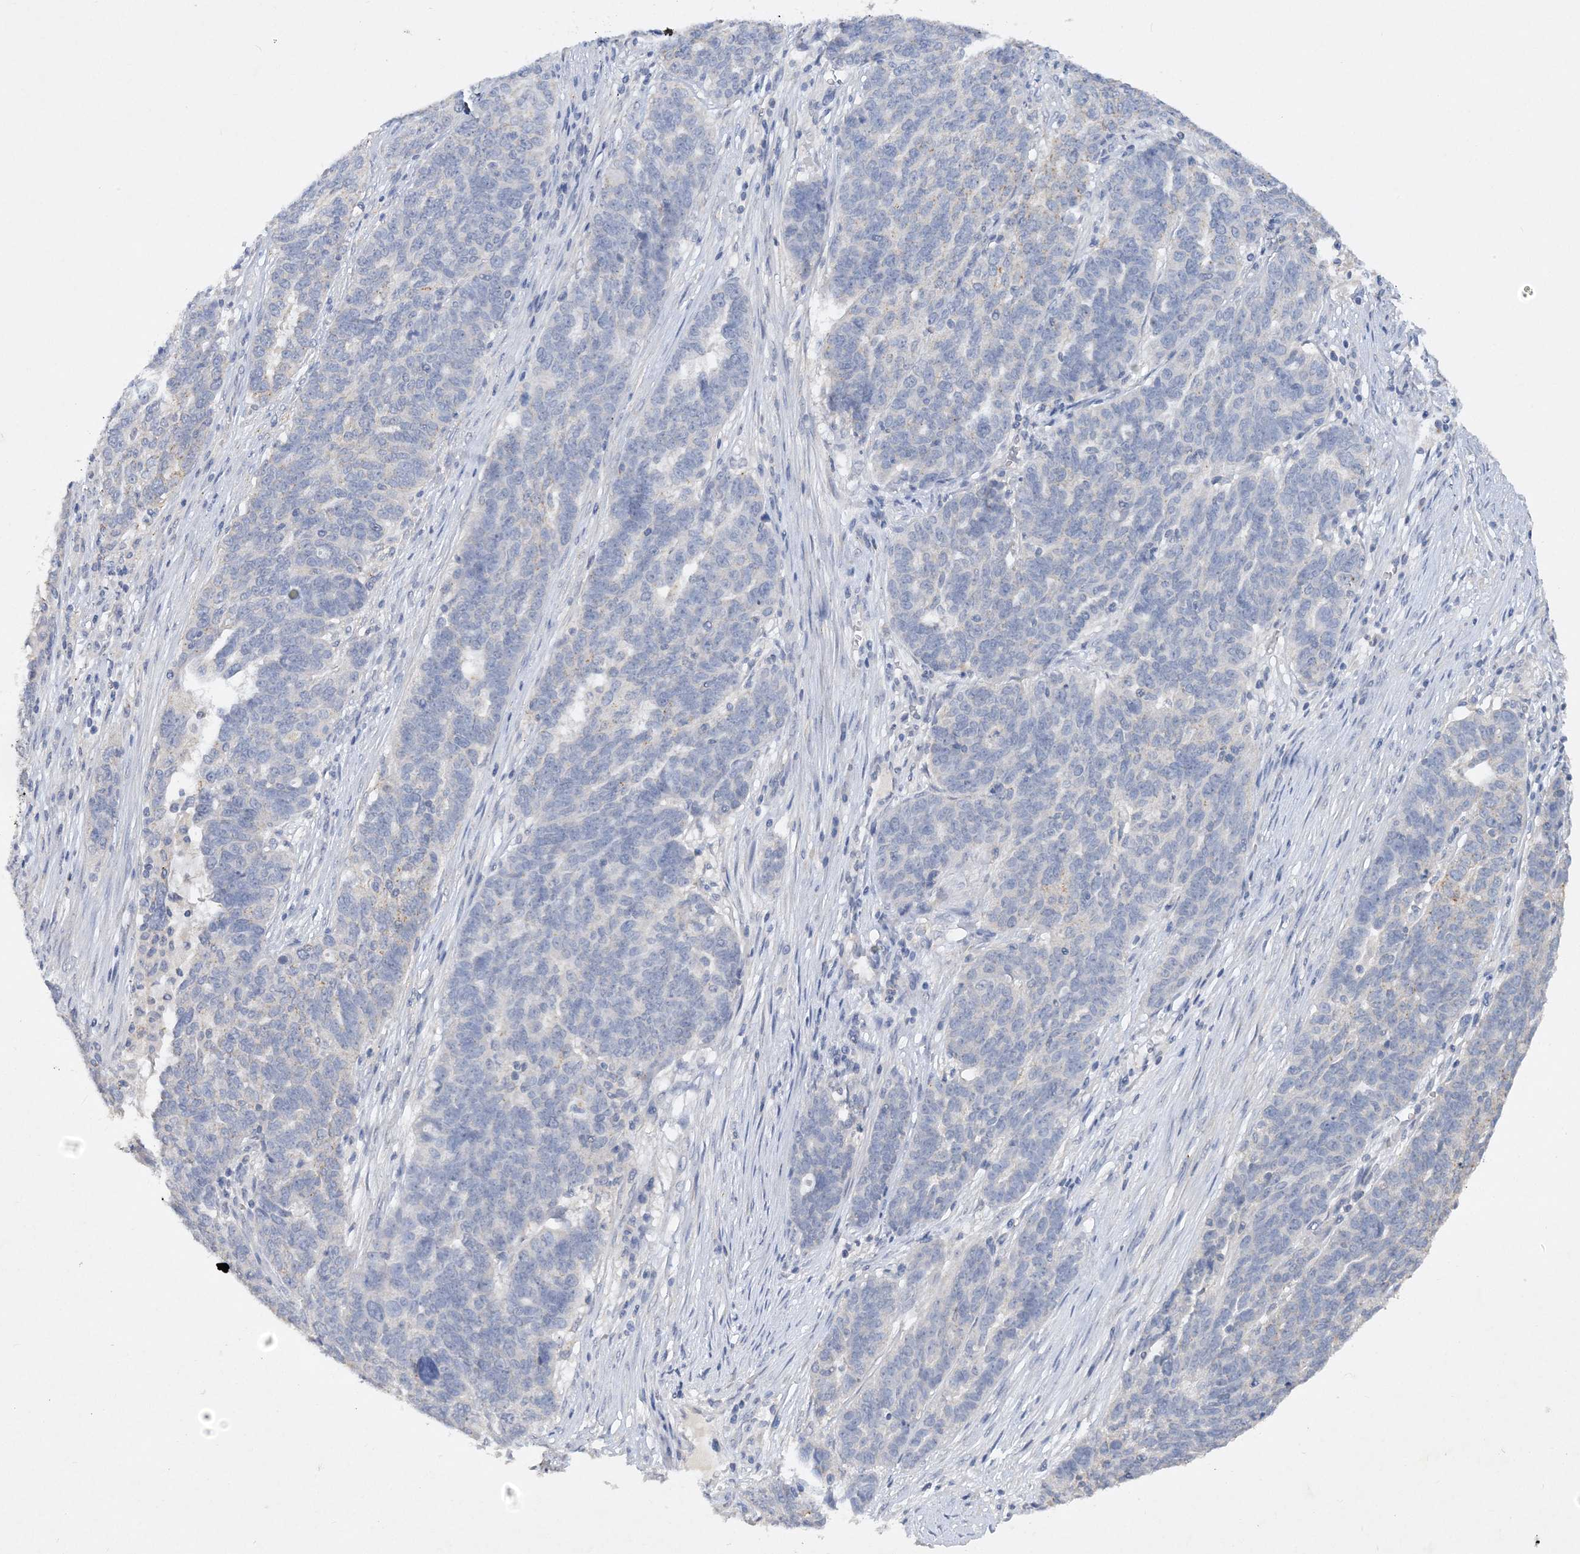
{"staining": {"intensity": "negative", "quantity": "none", "location": "none"}, "tissue": "ovarian cancer", "cell_type": "Tumor cells", "image_type": "cancer", "snomed": [{"axis": "morphology", "description": "Cystadenocarcinoma, serous, NOS"}, {"axis": "topography", "description": "Ovary"}], "caption": "The image exhibits no staining of tumor cells in ovarian serous cystadenocarcinoma.", "gene": "C11orf58", "patient": {"sex": "female", "age": 59}}